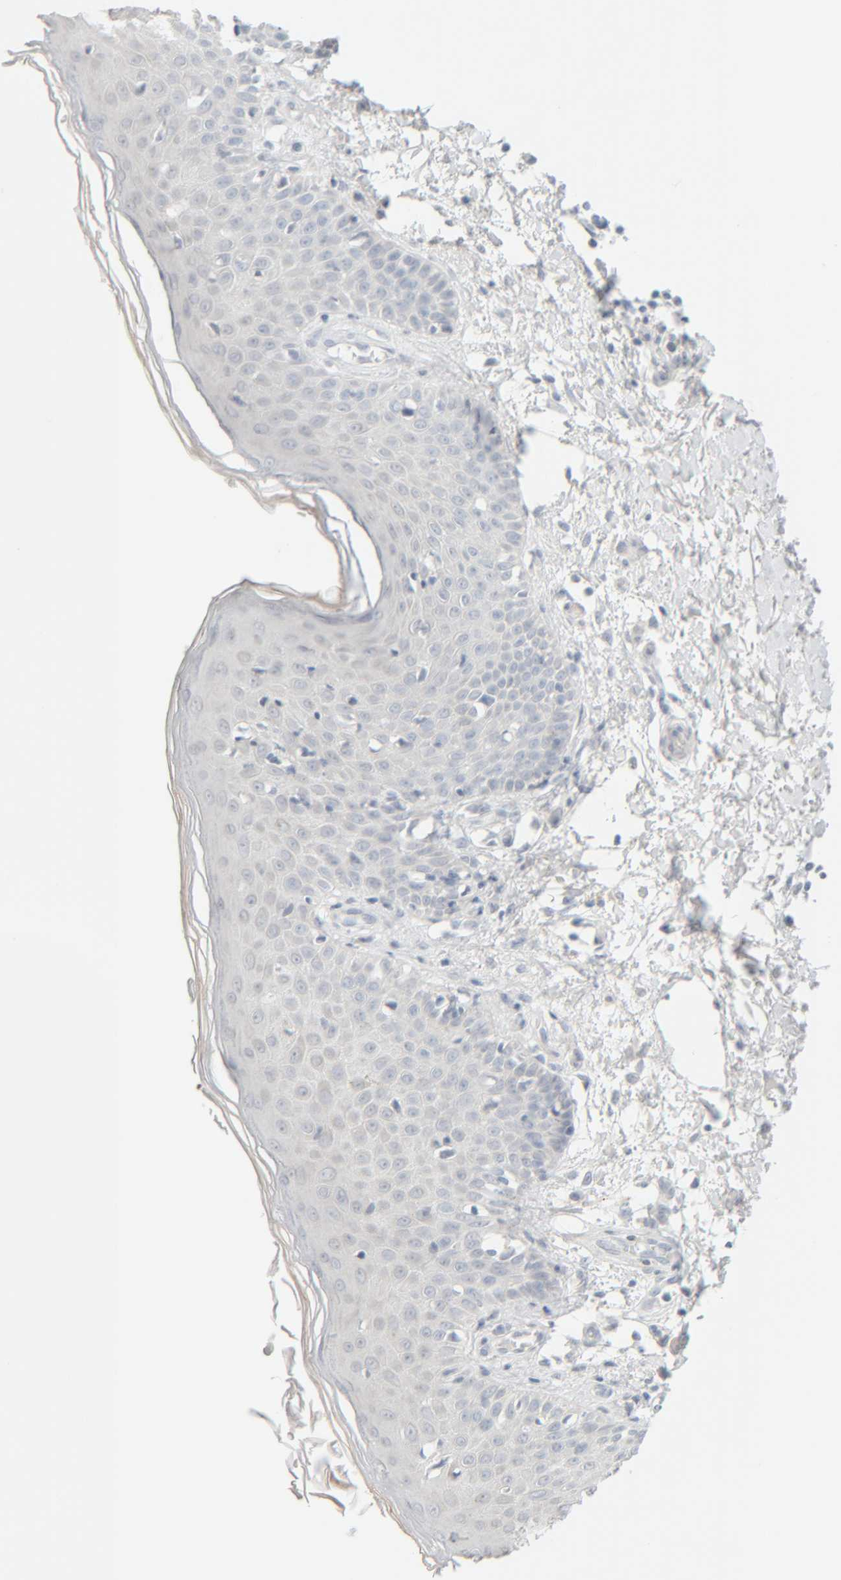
{"staining": {"intensity": "negative", "quantity": "none", "location": "none"}, "tissue": "skin", "cell_type": "Fibroblasts", "image_type": "normal", "snomed": [{"axis": "morphology", "description": "Normal tissue, NOS"}, {"axis": "morphology", "description": "Inflammation, NOS"}, {"axis": "topography", "description": "Skin"}], "caption": "This is a photomicrograph of immunohistochemistry staining of normal skin, which shows no expression in fibroblasts. The staining was performed using DAB to visualize the protein expression in brown, while the nuclei were stained in blue with hematoxylin (Magnification: 20x).", "gene": "RIDA", "patient": {"sex": "female", "age": 44}}